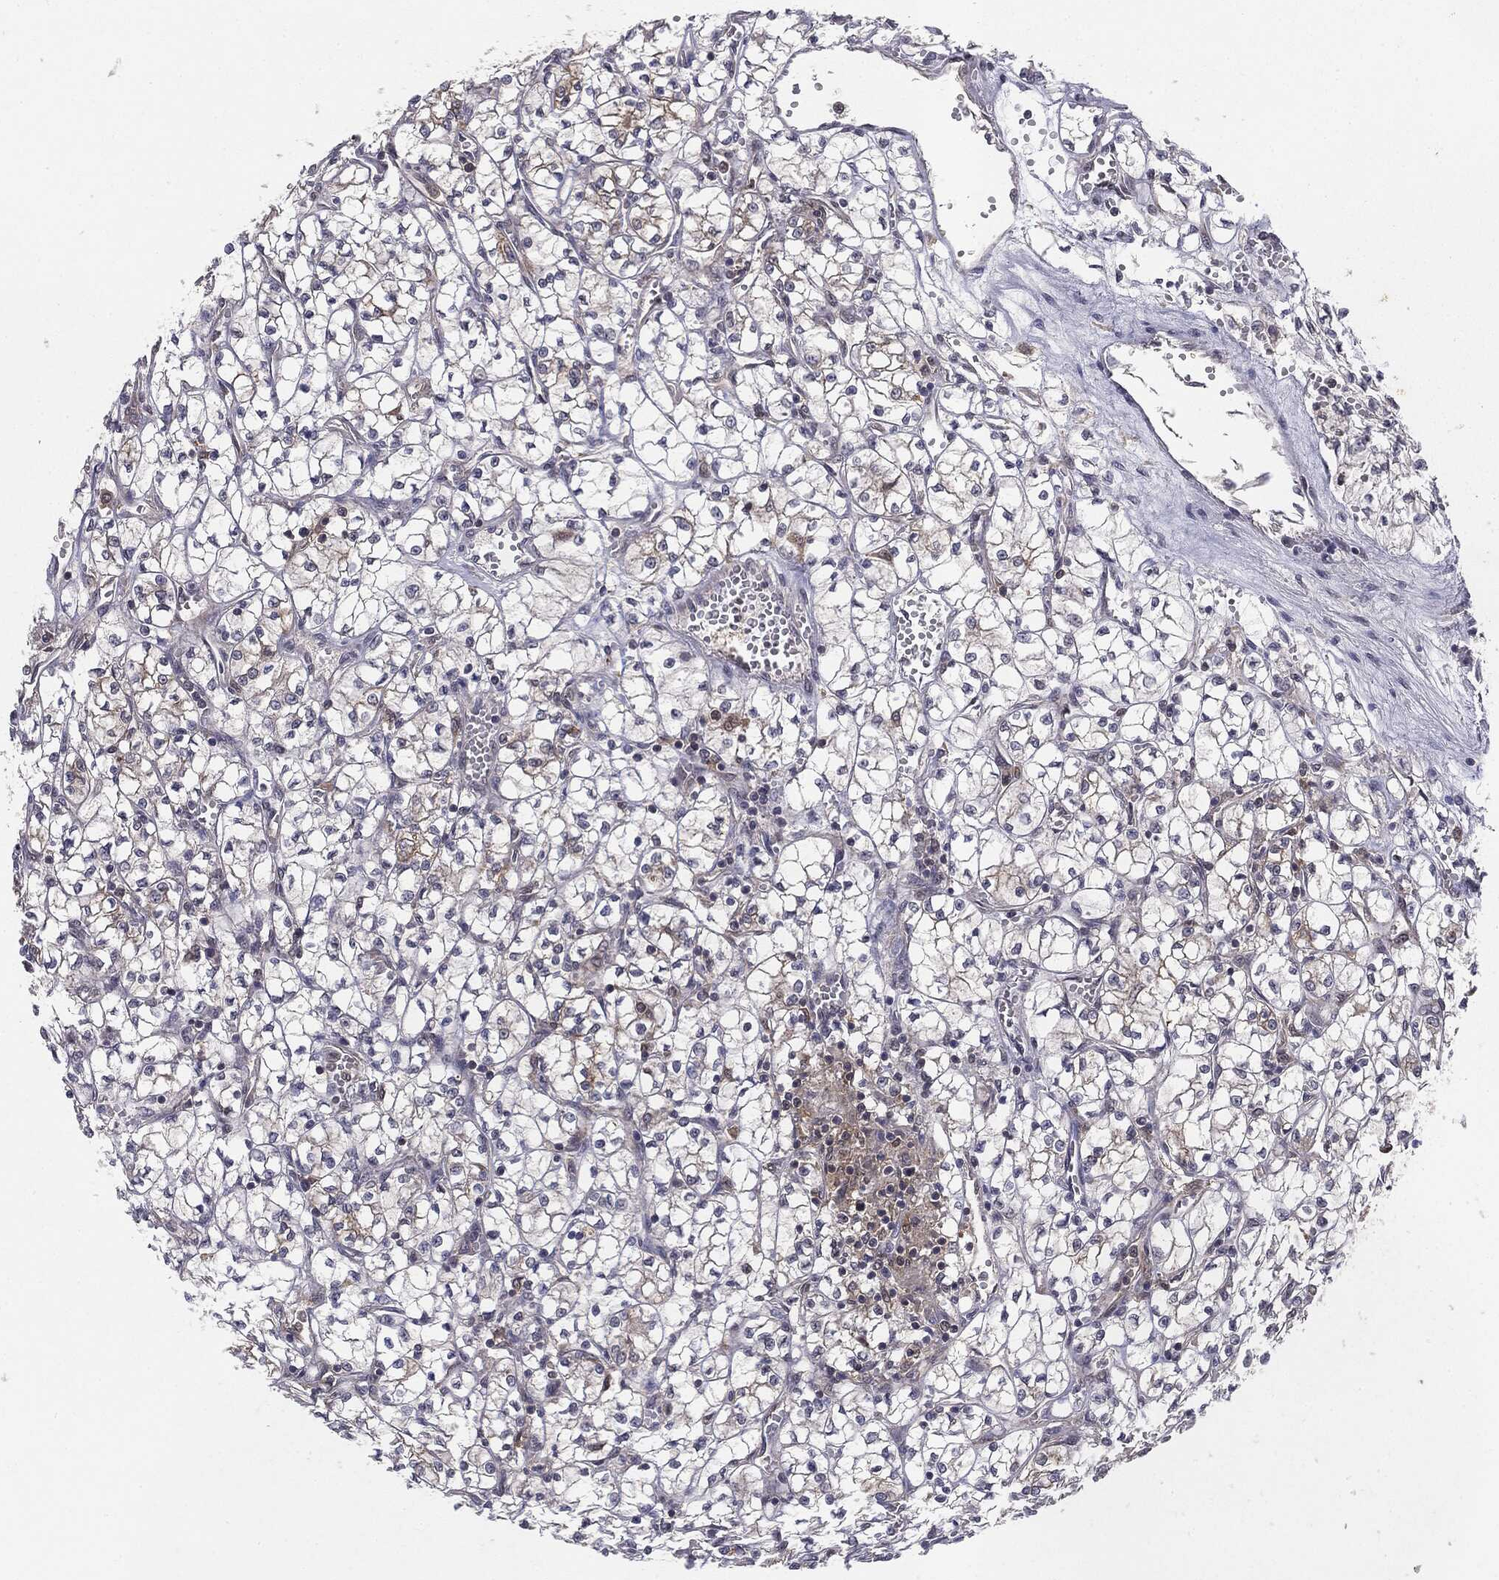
{"staining": {"intensity": "negative", "quantity": "none", "location": "none"}, "tissue": "renal cancer", "cell_type": "Tumor cells", "image_type": "cancer", "snomed": [{"axis": "morphology", "description": "Adenocarcinoma, NOS"}, {"axis": "topography", "description": "Kidney"}], "caption": "IHC of human adenocarcinoma (renal) reveals no staining in tumor cells.", "gene": "KRT7", "patient": {"sex": "female", "age": 64}}